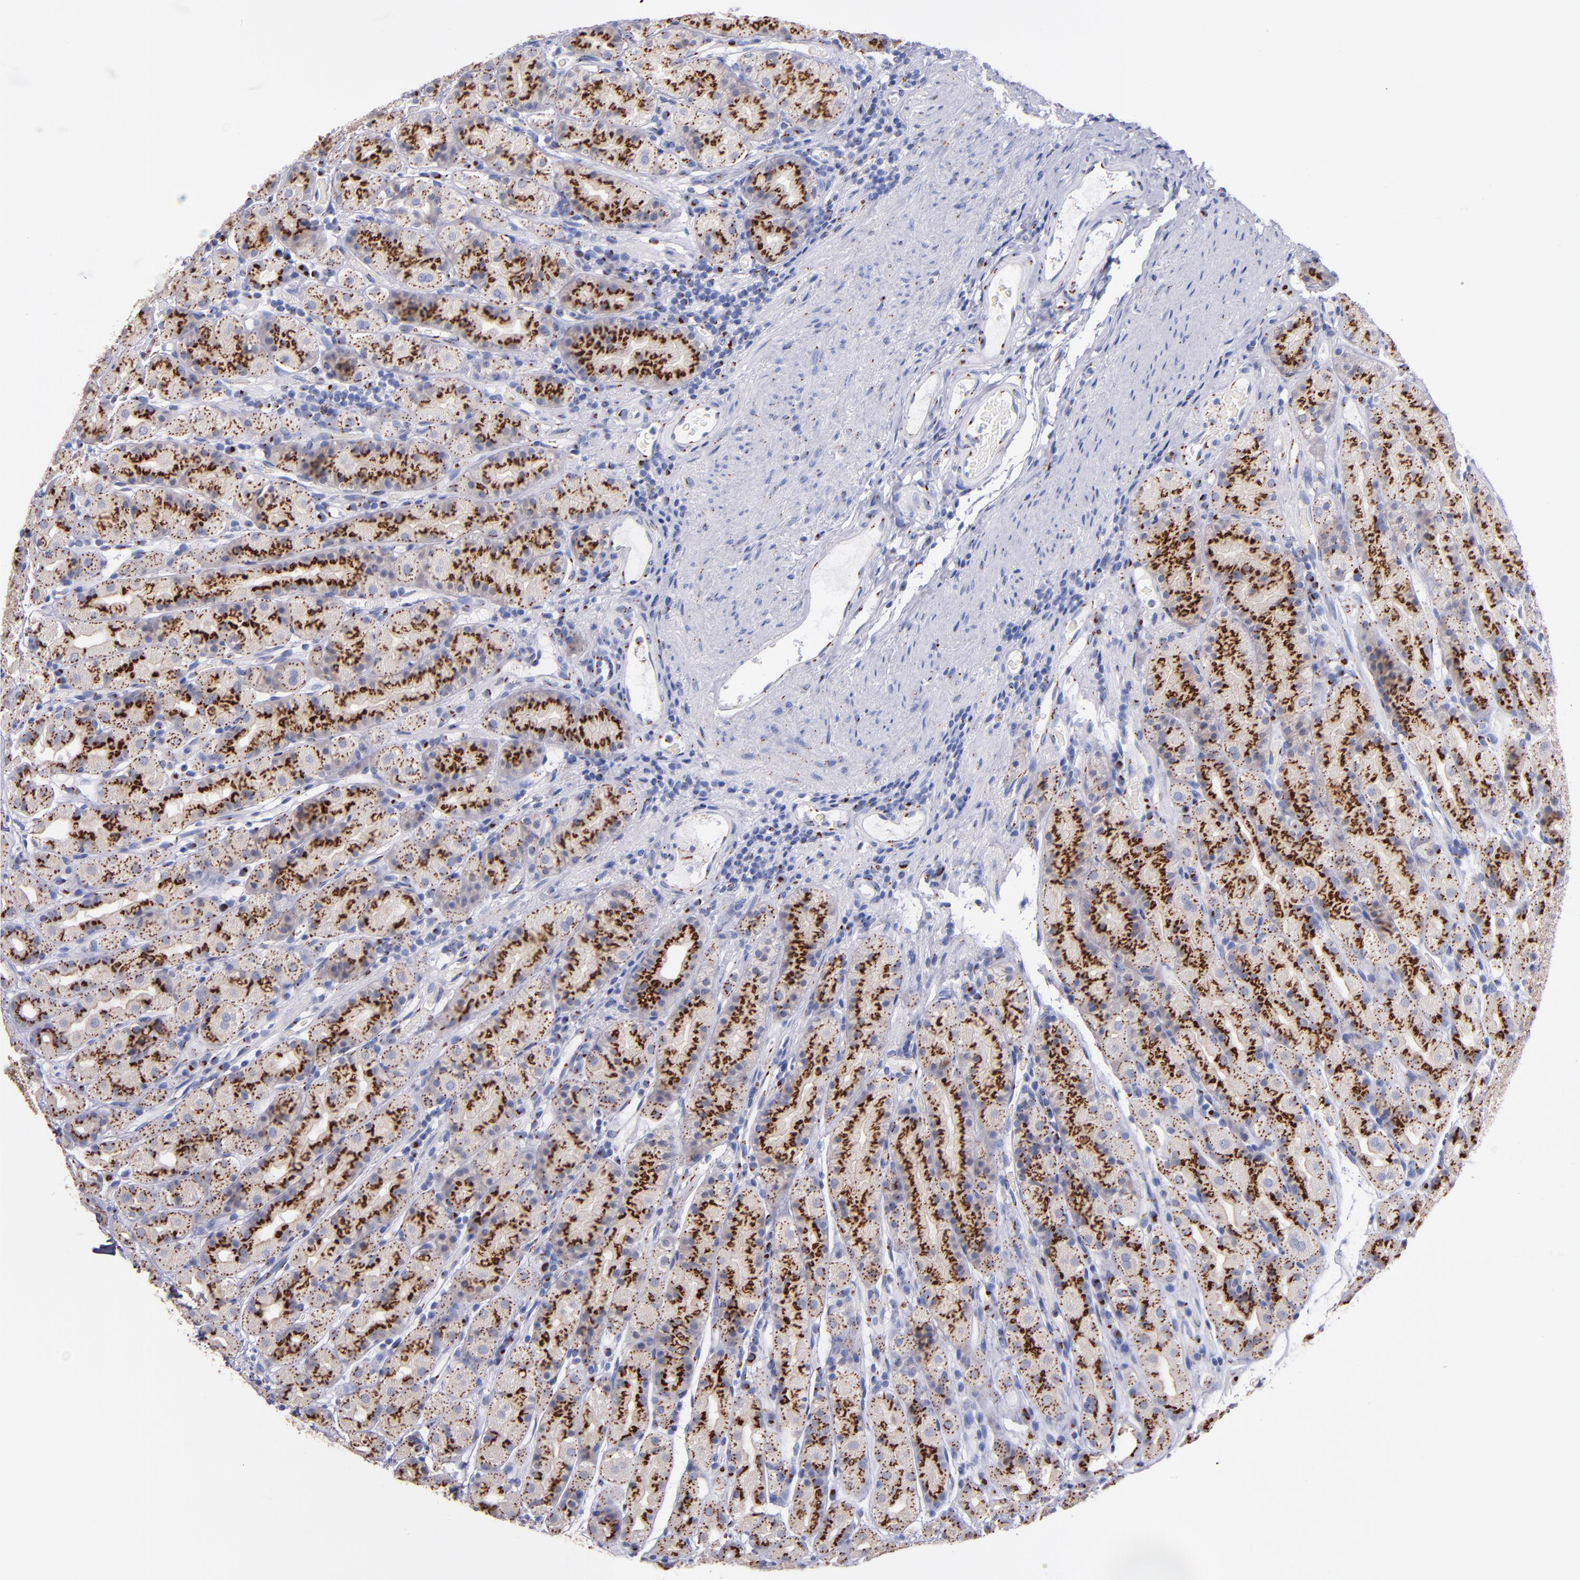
{"staining": {"intensity": "moderate", "quantity": ">75%", "location": "cytoplasmic/membranous"}, "tissue": "stomach", "cell_type": "Glandular cells", "image_type": "normal", "snomed": [{"axis": "morphology", "description": "Normal tissue, NOS"}, {"axis": "topography", "description": "Stomach, upper"}], "caption": "Moderate cytoplasmic/membranous staining for a protein is present in approximately >75% of glandular cells of unremarkable stomach using IHC.", "gene": "GOLIM4", "patient": {"sex": "male", "age": 68}}